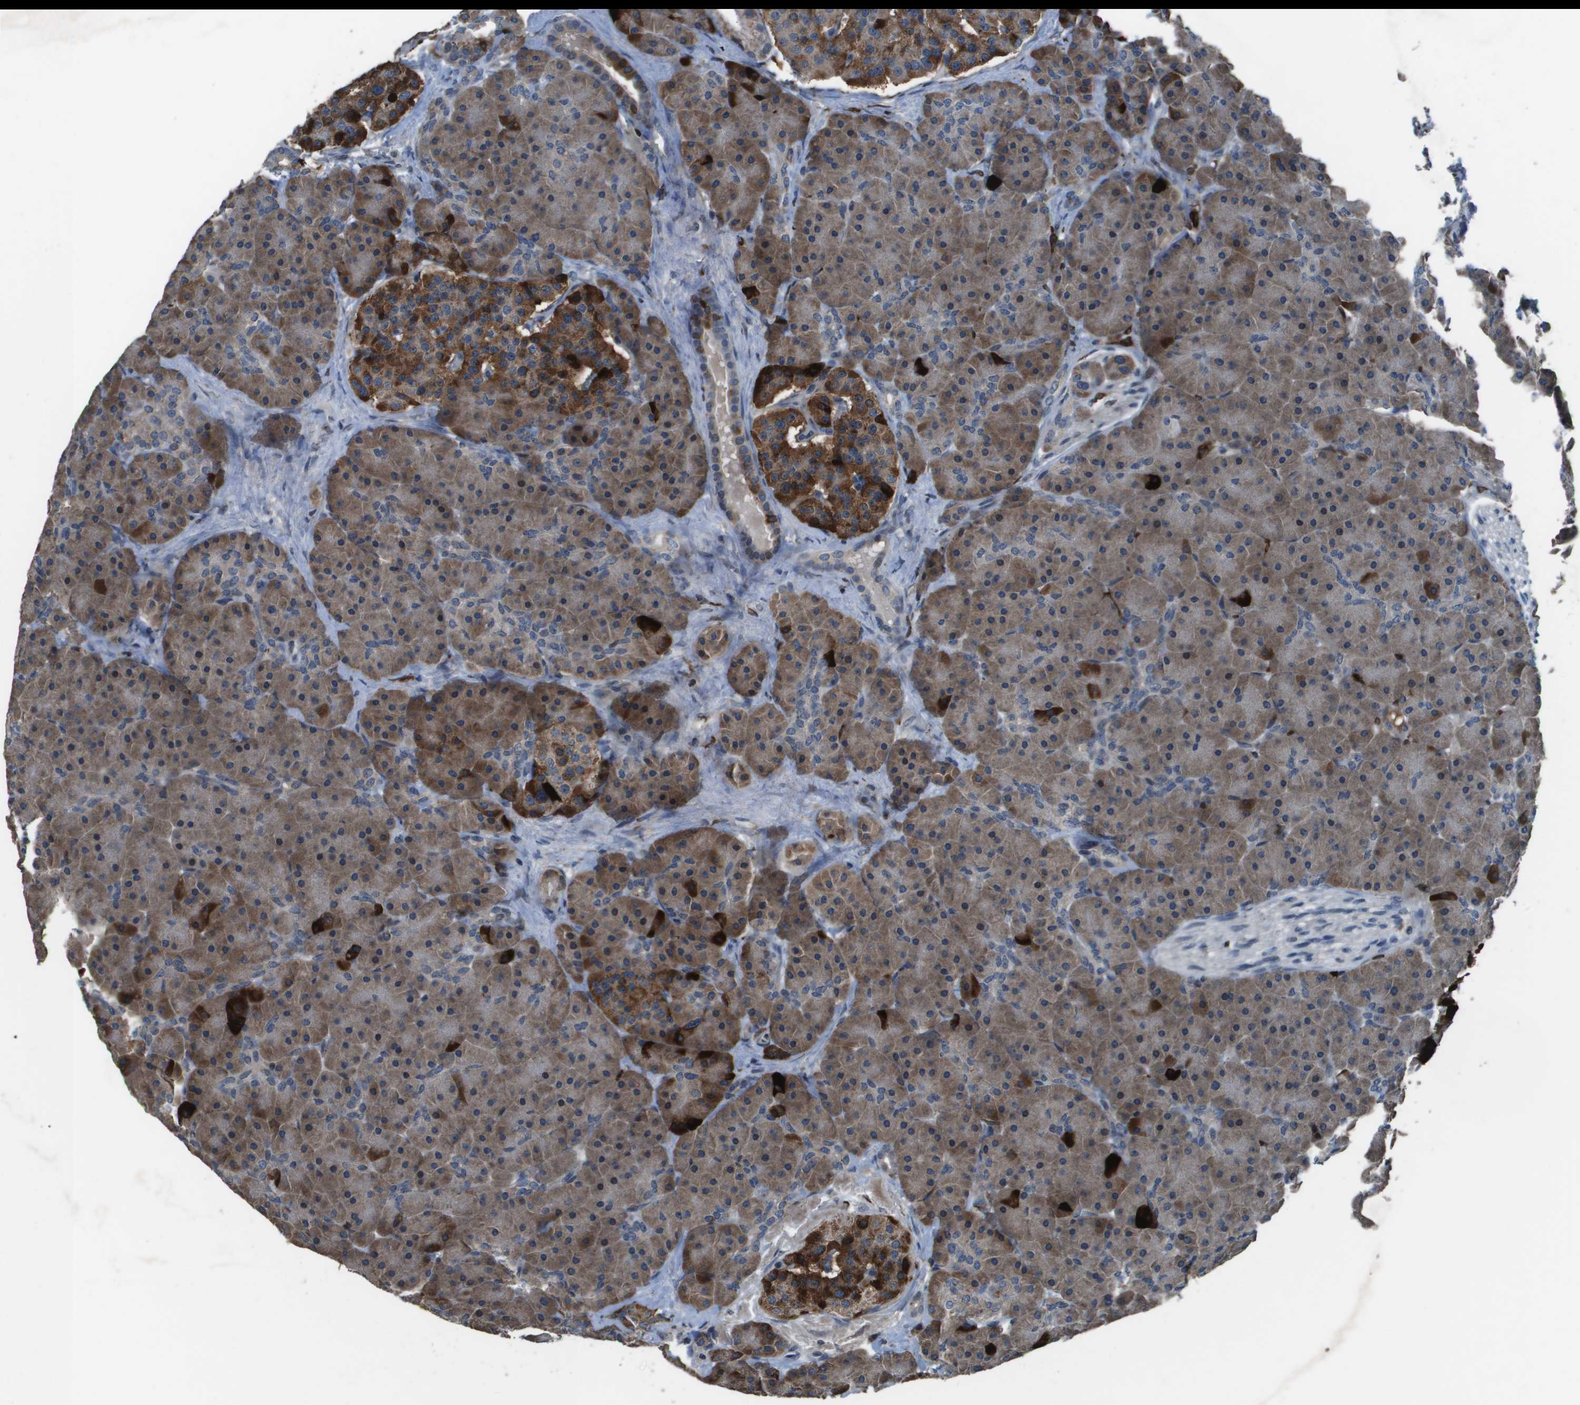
{"staining": {"intensity": "strong", "quantity": "25%-75%", "location": "cytoplasmic/membranous"}, "tissue": "pancreas", "cell_type": "Exocrine glandular cells", "image_type": "normal", "snomed": [{"axis": "morphology", "description": "Normal tissue, NOS"}, {"axis": "topography", "description": "Pancreas"}], "caption": "Protein expression analysis of normal human pancreas reveals strong cytoplasmic/membranous expression in approximately 25%-75% of exocrine glandular cells.", "gene": "GOSR2", "patient": {"sex": "male", "age": 66}}